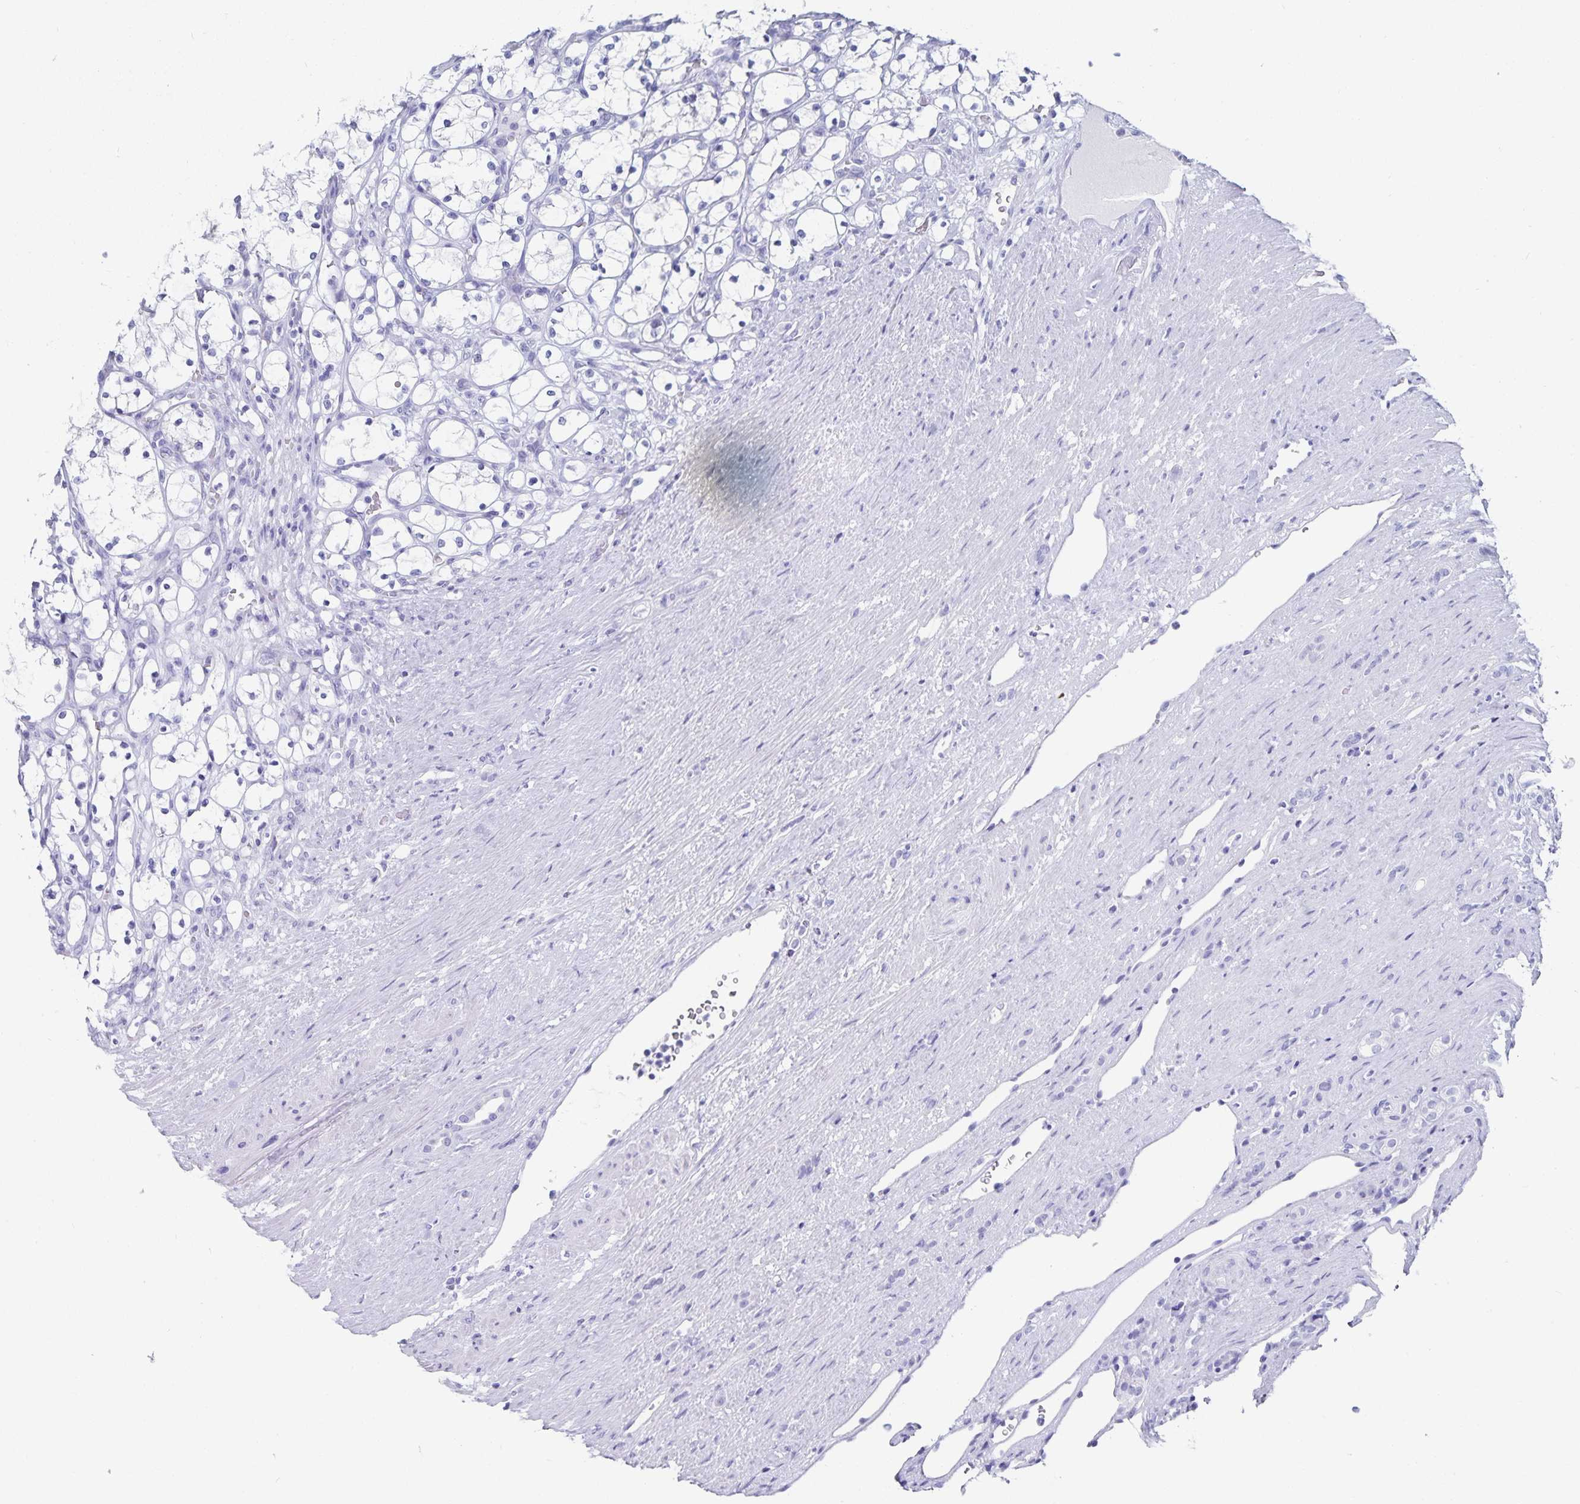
{"staining": {"intensity": "negative", "quantity": "none", "location": "none"}, "tissue": "renal cancer", "cell_type": "Tumor cells", "image_type": "cancer", "snomed": [{"axis": "morphology", "description": "Adenocarcinoma, NOS"}, {"axis": "topography", "description": "Kidney"}], "caption": "This is an immunohistochemistry (IHC) photomicrograph of human renal adenocarcinoma. There is no expression in tumor cells.", "gene": "C19orf73", "patient": {"sex": "female", "age": 69}}